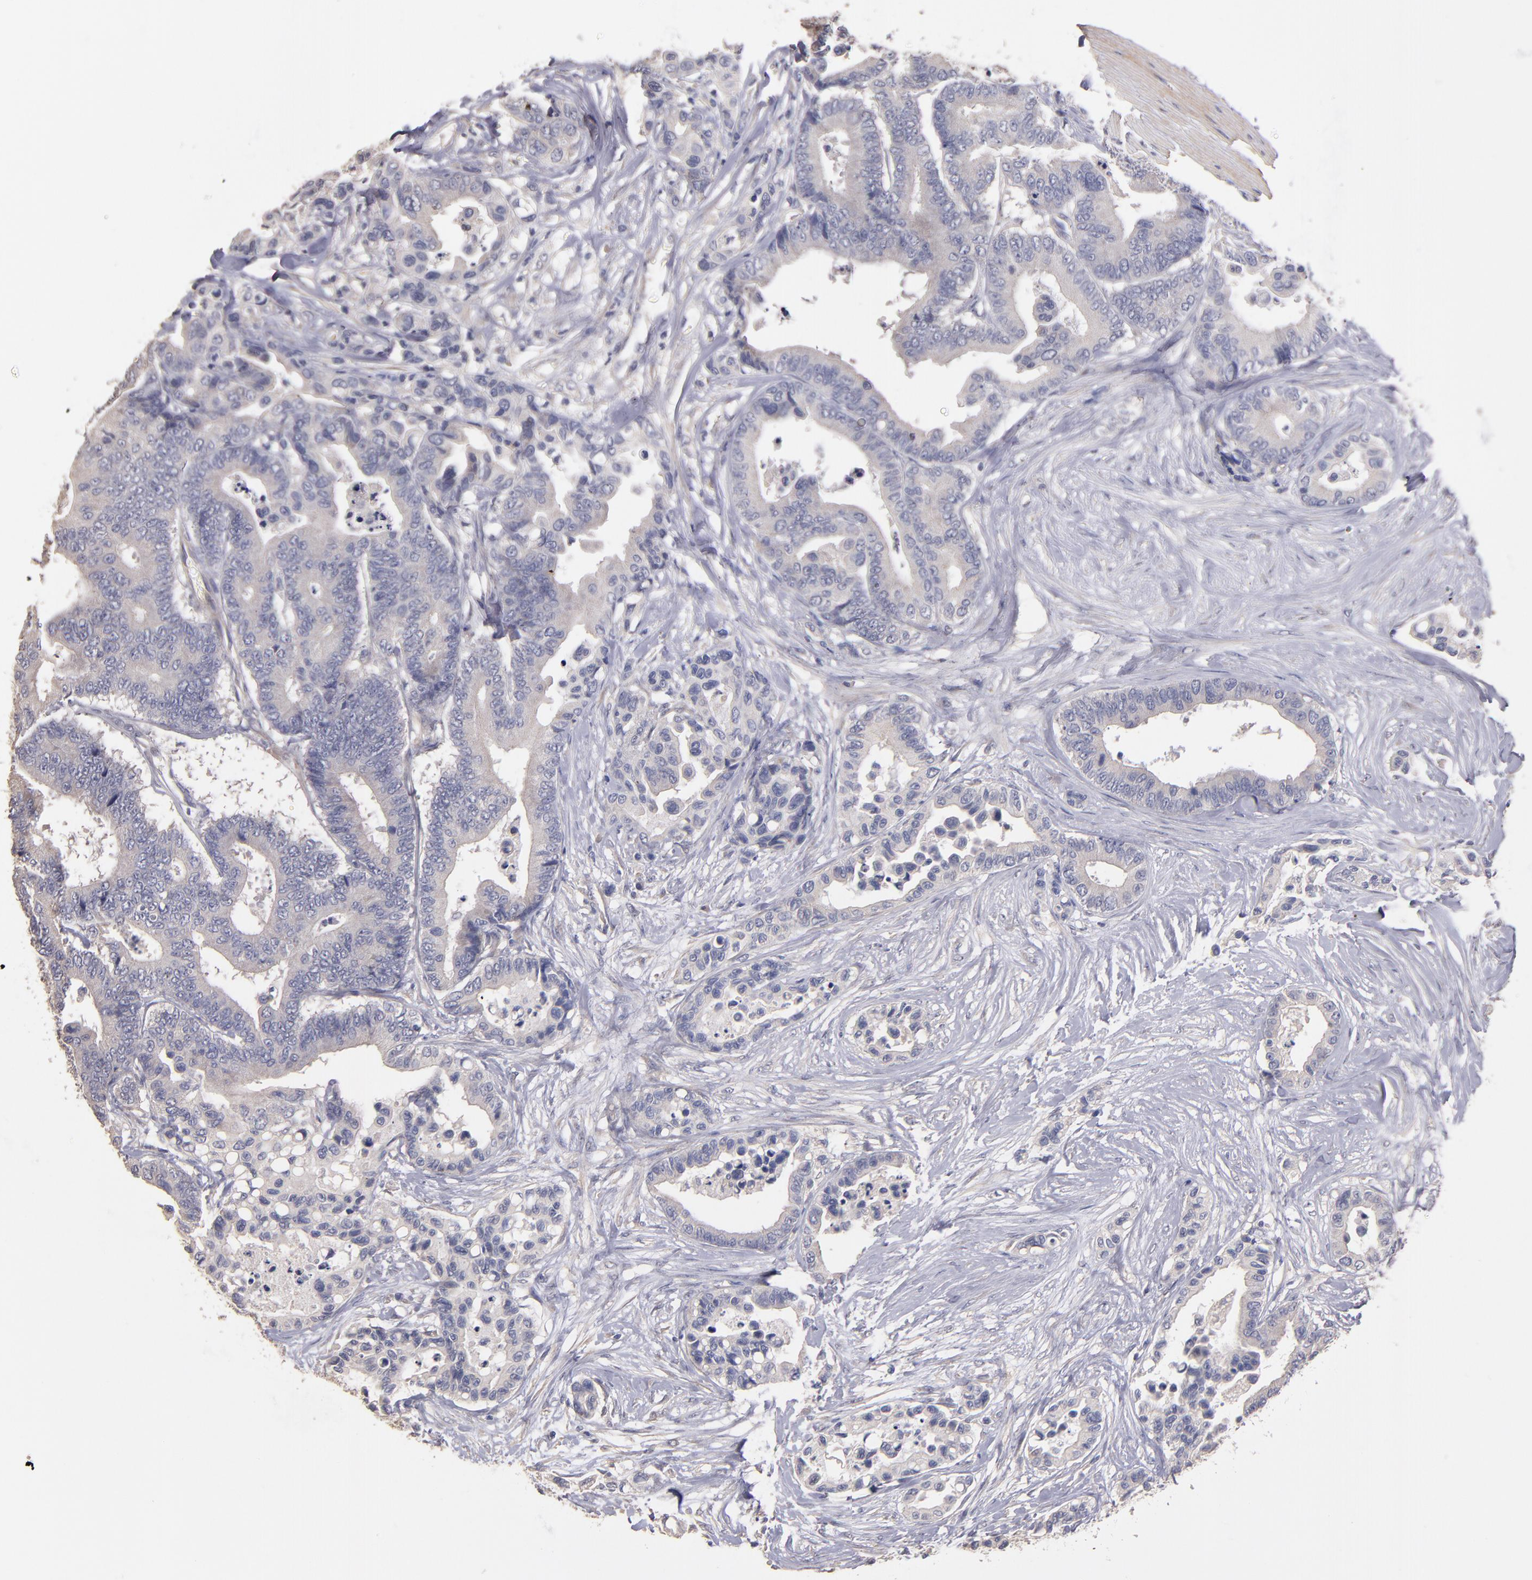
{"staining": {"intensity": "weak", "quantity": ">75%", "location": "cytoplasmic/membranous"}, "tissue": "colorectal cancer", "cell_type": "Tumor cells", "image_type": "cancer", "snomed": [{"axis": "morphology", "description": "Adenocarcinoma, NOS"}, {"axis": "topography", "description": "Colon"}], "caption": "High-magnification brightfield microscopy of colorectal cancer stained with DAB (3,3'-diaminobenzidine) (brown) and counterstained with hematoxylin (blue). tumor cells exhibit weak cytoplasmic/membranous staining is present in about>75% of cells. Nuclei are stained in blue.", "gene": "MAGEE1", "patient": {"sex": "male", "age": 82}}